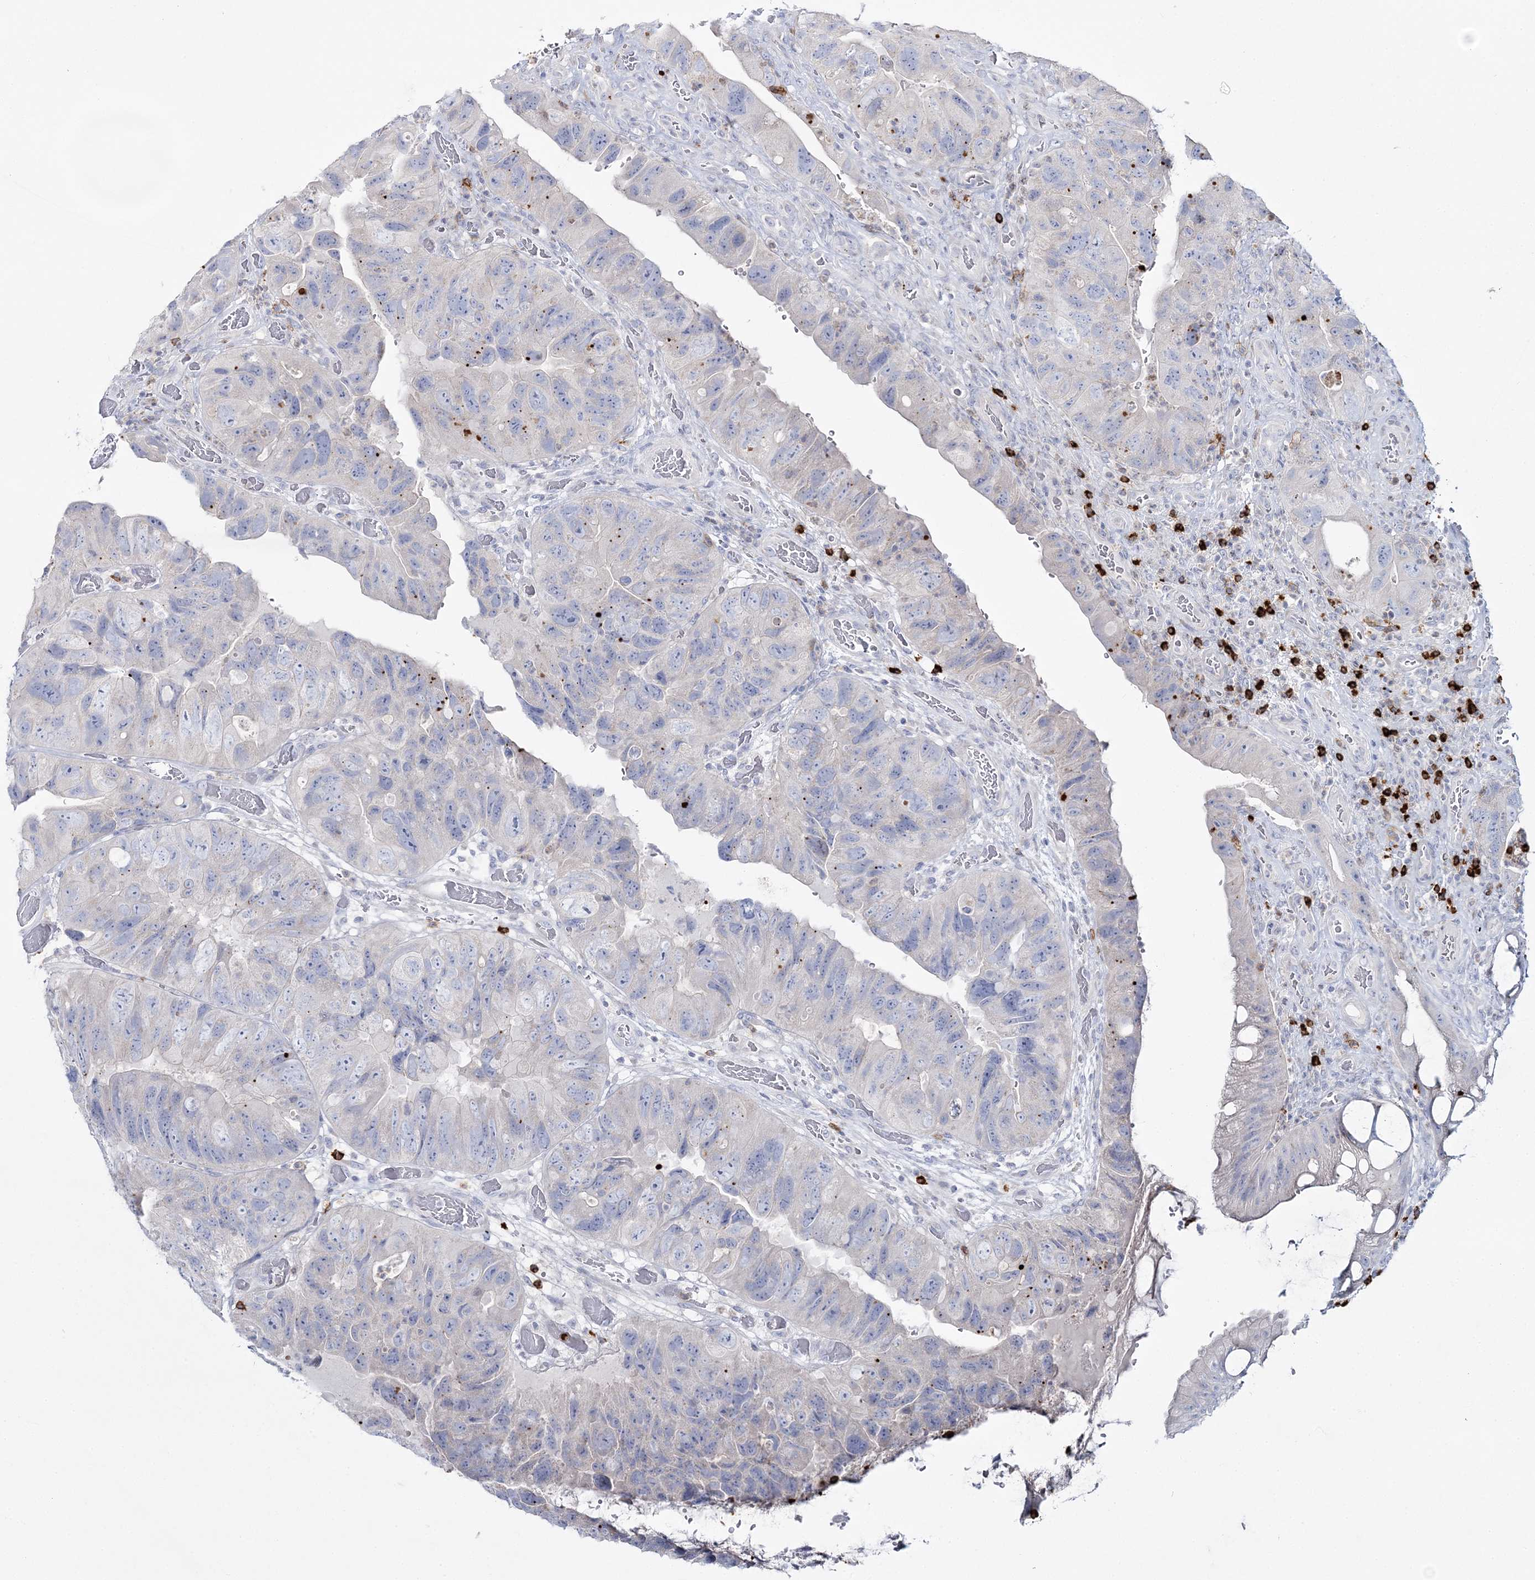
{"staining": {"intensity": "negative", "quantity": "none", "location": "none"}, "tissue": "colorectal cancer", "cell_type": "Tumor cells", "image_type": "cancer", "snomed": [{"axis": "morphology", "description": "Adenocarcinoma, NOS"}, {"axis": "topography", "description": "Rectum"}], "caption": "Protein analysis of colorectal cancer demonstrates no significant positivity in tumor cells.", "gene": "WDSUB1", "patient": {"sex": "male", "age": 63}}